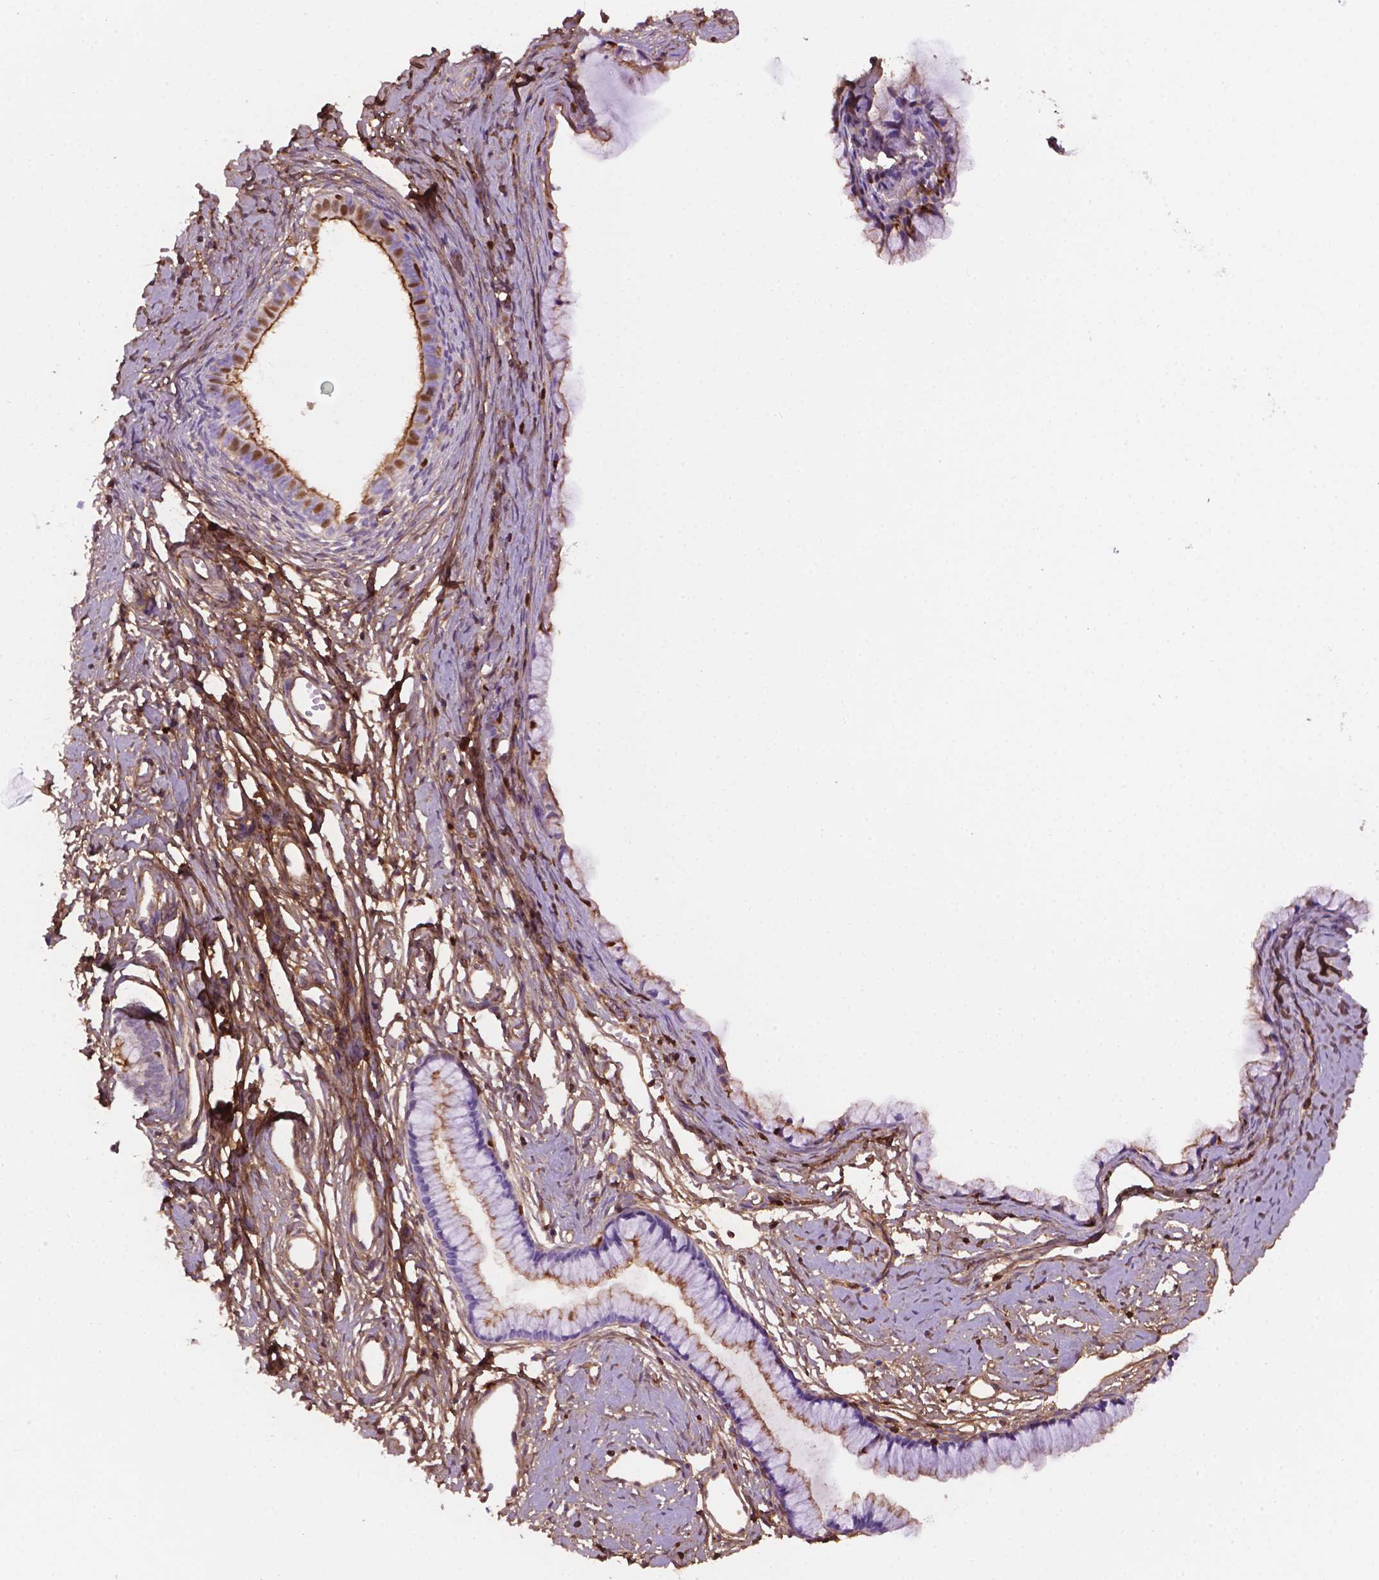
{"staining": {"intensity": "moderate", "quantity": "25%-75%", "location": "cytoplasmic/membranous,nuclear"}, "tissue": "cervix", "cell_type": "Glandular cells", "image_type": "normal", "snomed": [{"axis": "morphology", "description": "Normal tissue, NOS"}, {"axis": "topography", "description": "Cervix"}], "caption": "Cervix stained with a brown dye demonstrates moderate cytoplasmic/membranous,nuclear positive staining in approximately 25%-75% of glandular cells.", "gene": "DCN", "patient": {"sex": "female", "age": 40}}